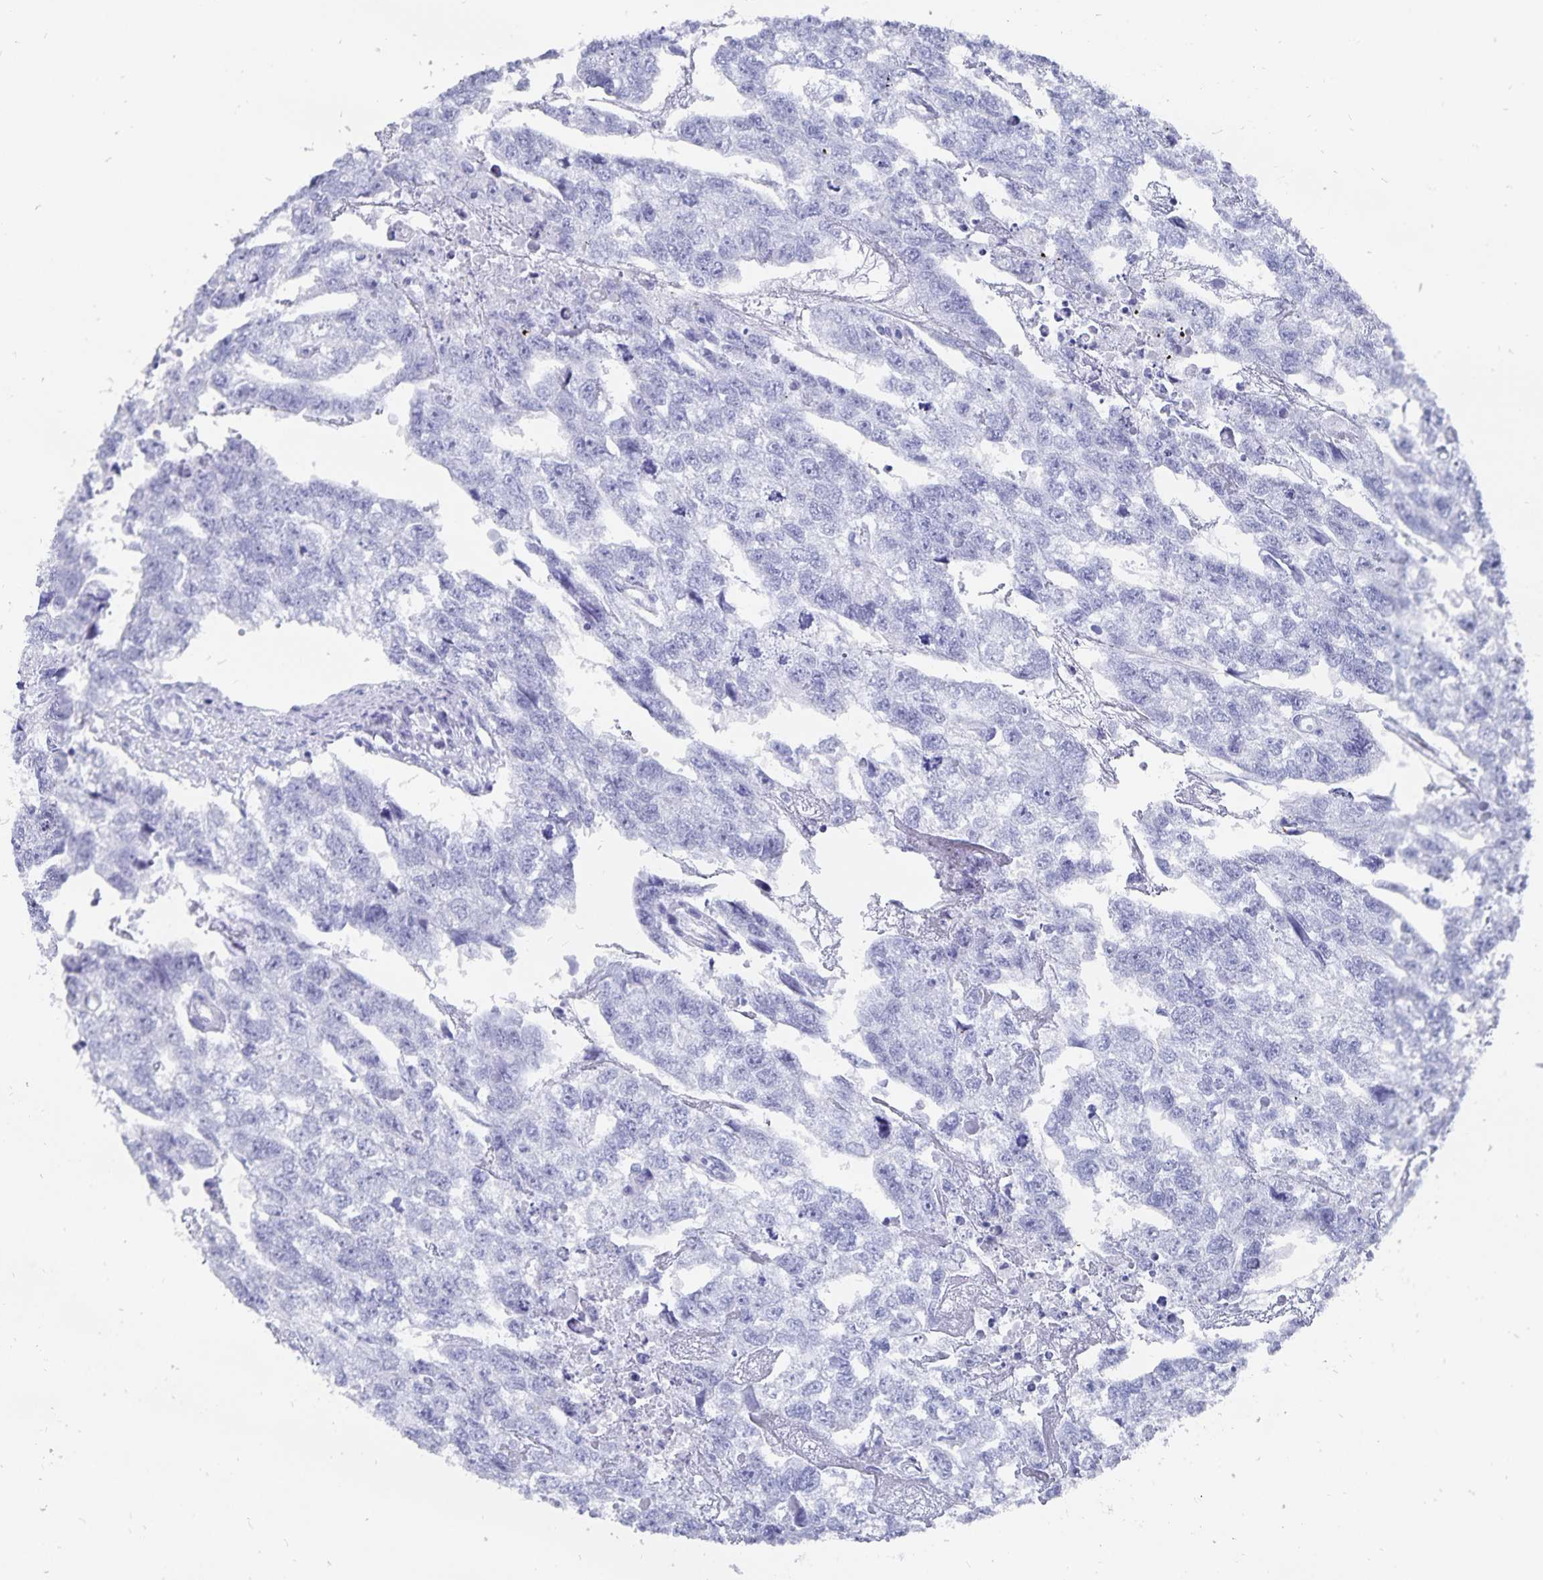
{"staining": {"intensity": "negative", "quantity": "none", "location": "none"}, "tissue": "testis cancer", "cell_type": "Tumor cells", "image_type": "cancer", "snomed": [{"axis": "morphology", "description": "Carcinoma, Embryonal, NOS"}, {"axis": "morphology", "description": "Teratoma, malignant, NOS"}, {"axis": "topography", "description": "Testis"}], "caption": "High power microscopy histopathology image of an IHC photomicrograph of embryonal carcinoma (testis), revealing no significant expression in tumor cells. (DAB (3,3'-diaminobenzidine) immunohistochemistry (IHC) visualized using brightfield microscopy, high magnification).", "gene": "ADH1A", "patient": {"sex": "male", "age": 44}}